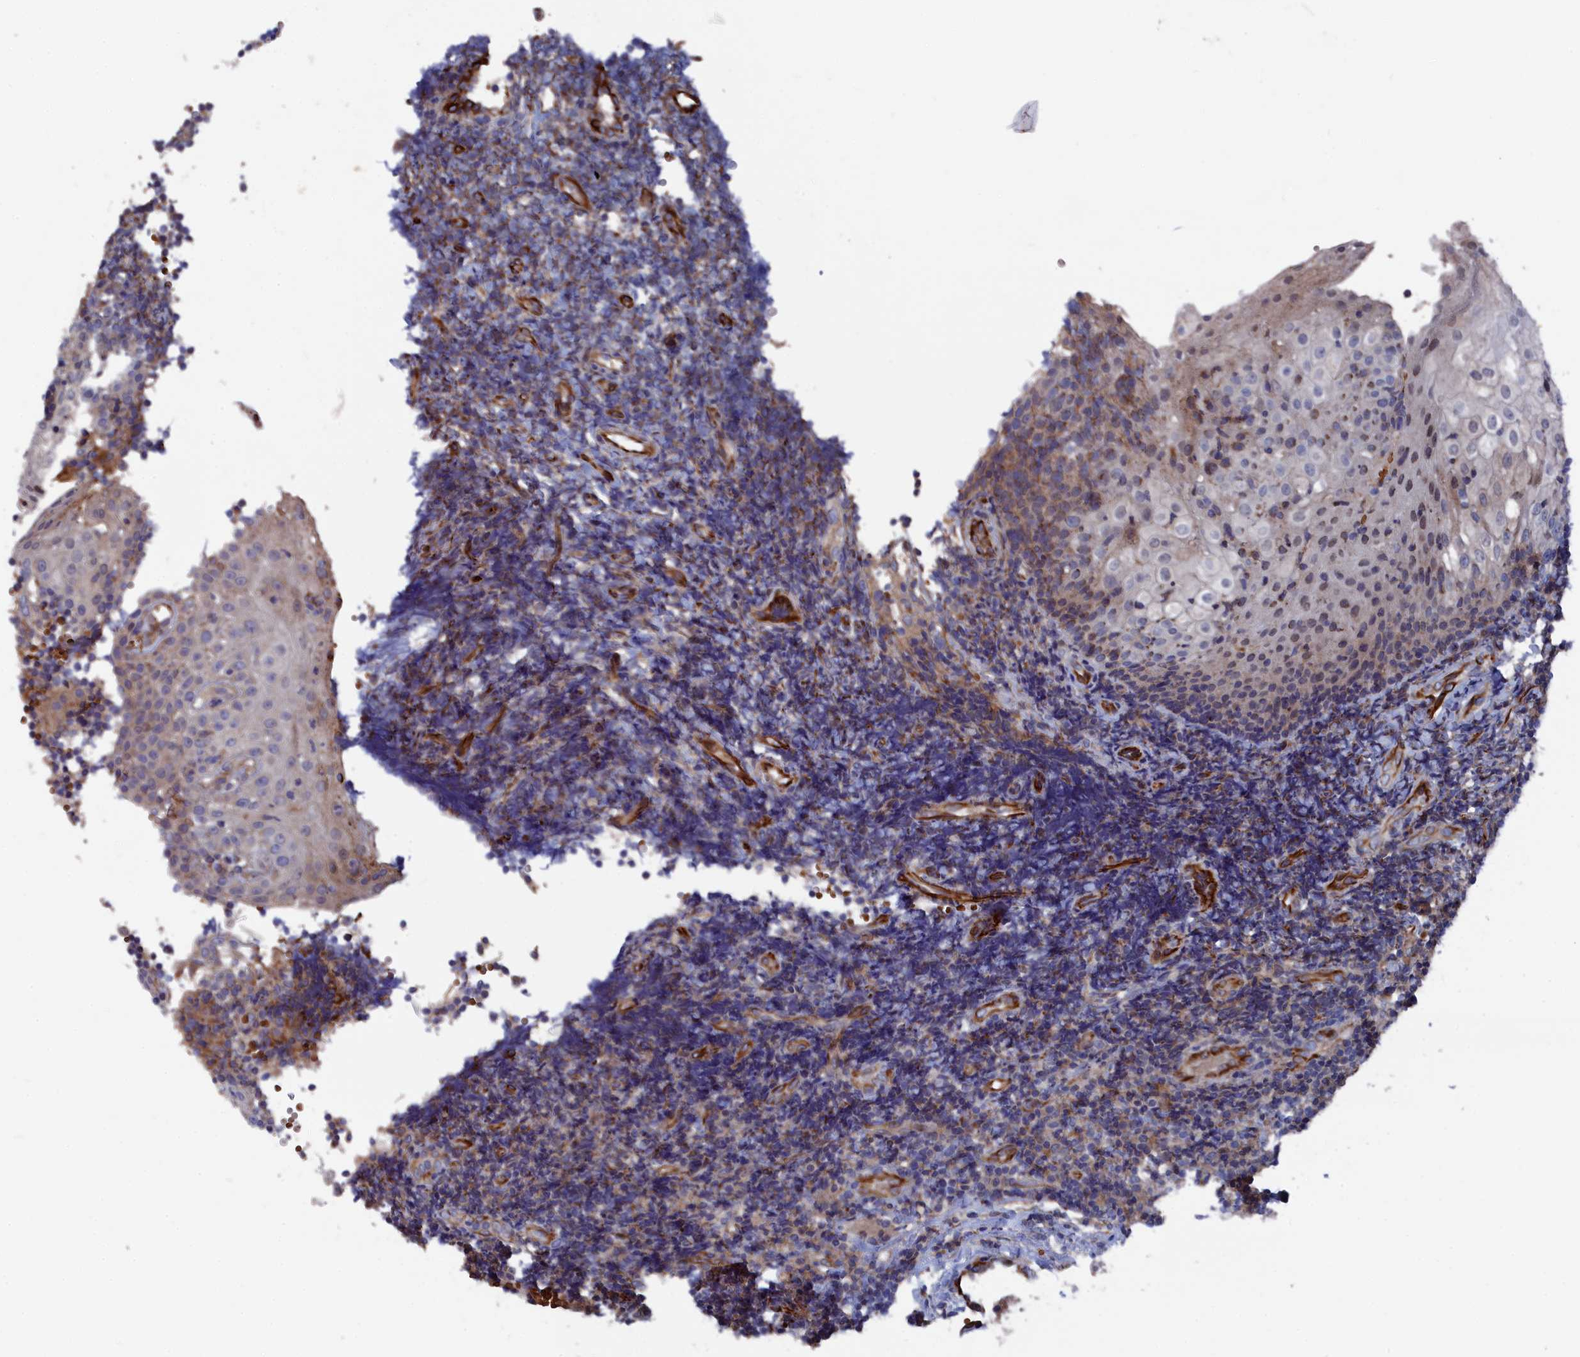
{"staining": {"intensity": "negative", "quantity": "none", "location": "none"}, "tissue": "tonsil", "cell_type": "Germinal center cells", "image_type": "normal", "snomed": [{"axis": "morphology", "description": "Normal tissue, NOS"}, {"axis": "topography", "description": "Tonsil"}], "caption": "Germinal center cells show no significant protein expression in normal tonsil. (Brightfield microscopy of DAB immunohistochemistry (IHC) at high magnification).", "gene": "SMG9", "patient": {"sex": "female", "age": 40}}